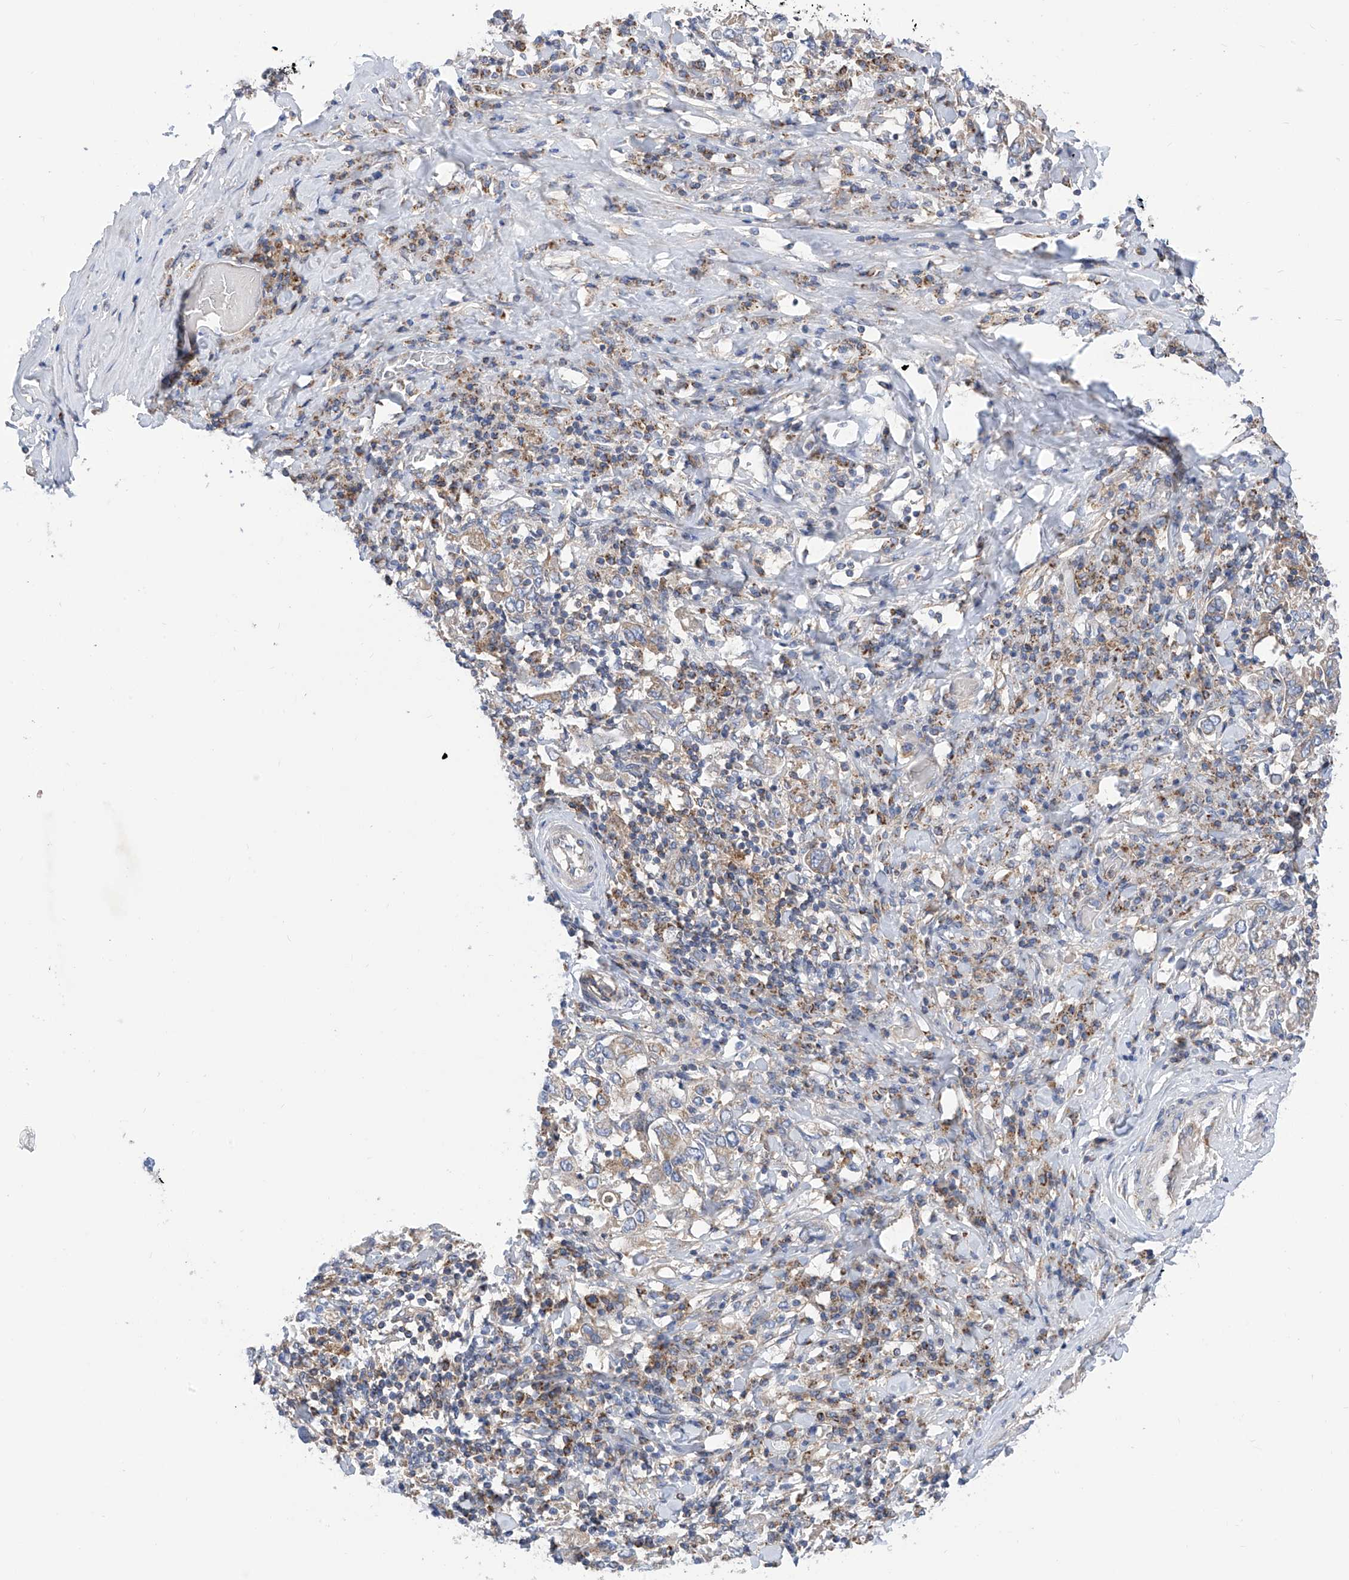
{"staining": {"intensity": "weak", "quantity": "<25%", "location": "cytoplasmic/membranous"}, "tissue": "stomach cancer", "cell_type": "Tumor cells", "image_type": "cancer", "snomed": [{"axis": "morphology", "description": "Adenocarcinoma, NOS"}, {"axis": "topography", "description": "Stomach, upper"}], "caption": "Immunohistochemistry (IHC) histopathology image of human stomach cancer stained for a protein (brown), which exhibits no positivity in tumor cells. Nuclei are stained in blue.", "gene": "P2RX7", "patient": {"sex": "male", "age": 62}}